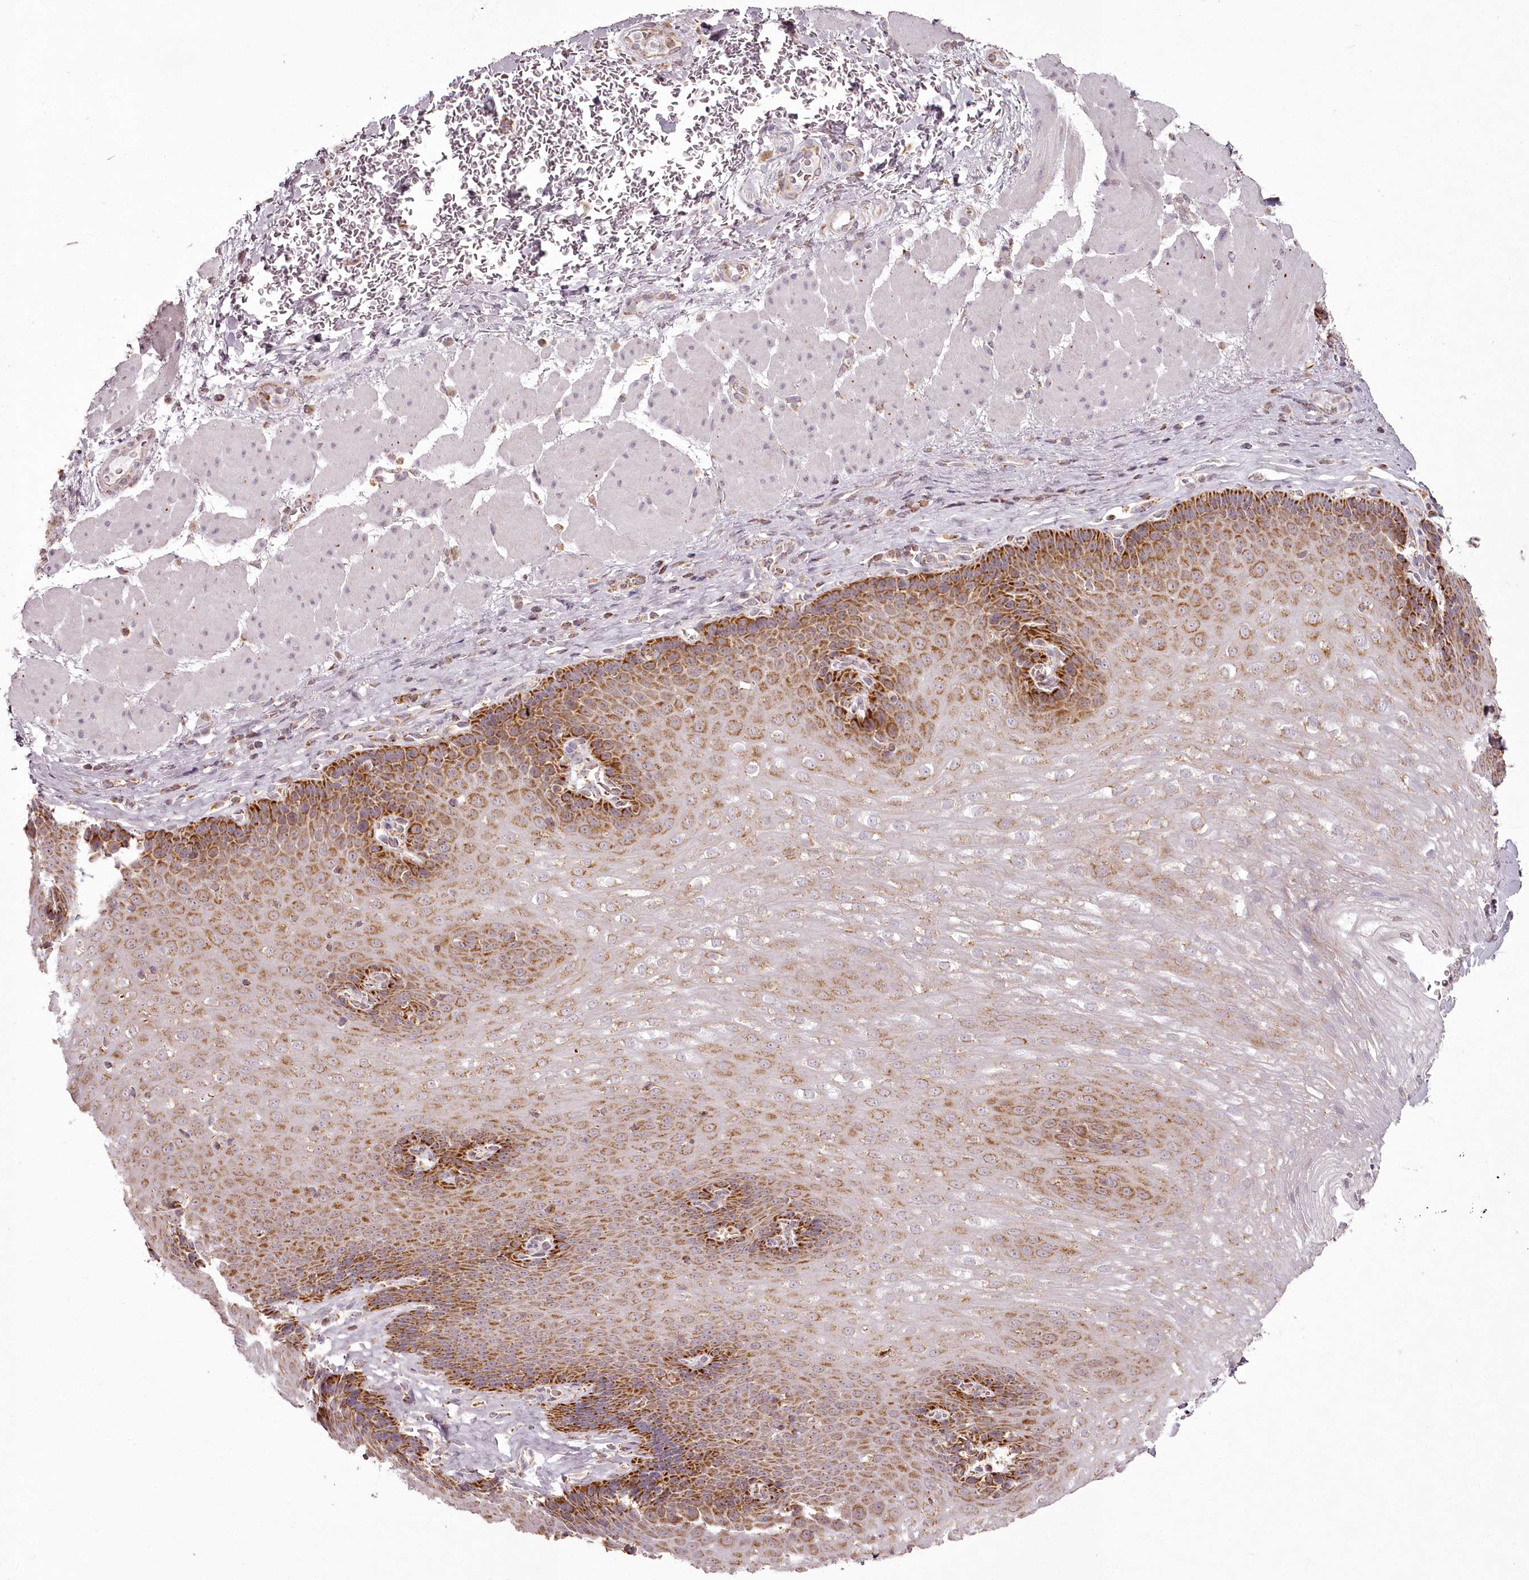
{"staining": {"intensity": "strong", "quantity": ">75%", "location": "cytoplasmic/membranous"}, "tissue": "esophagus", "cell_type": "Squamous epithelial cells", "image_type": "normal", "snomed": [{"axis": "morphology", "description": "Normal tissue, NOS"}, {"axis": "topography", "description": "Esophagus"}], "caption": "Human esophagus stained for a protein (brown) demonstrates strong cytoplasmic/membranous positive staining in approximately >75% of squamous epithelial cells.", "gene": "CHCHD2", "patient": {"sex": "female", "age": 66}}